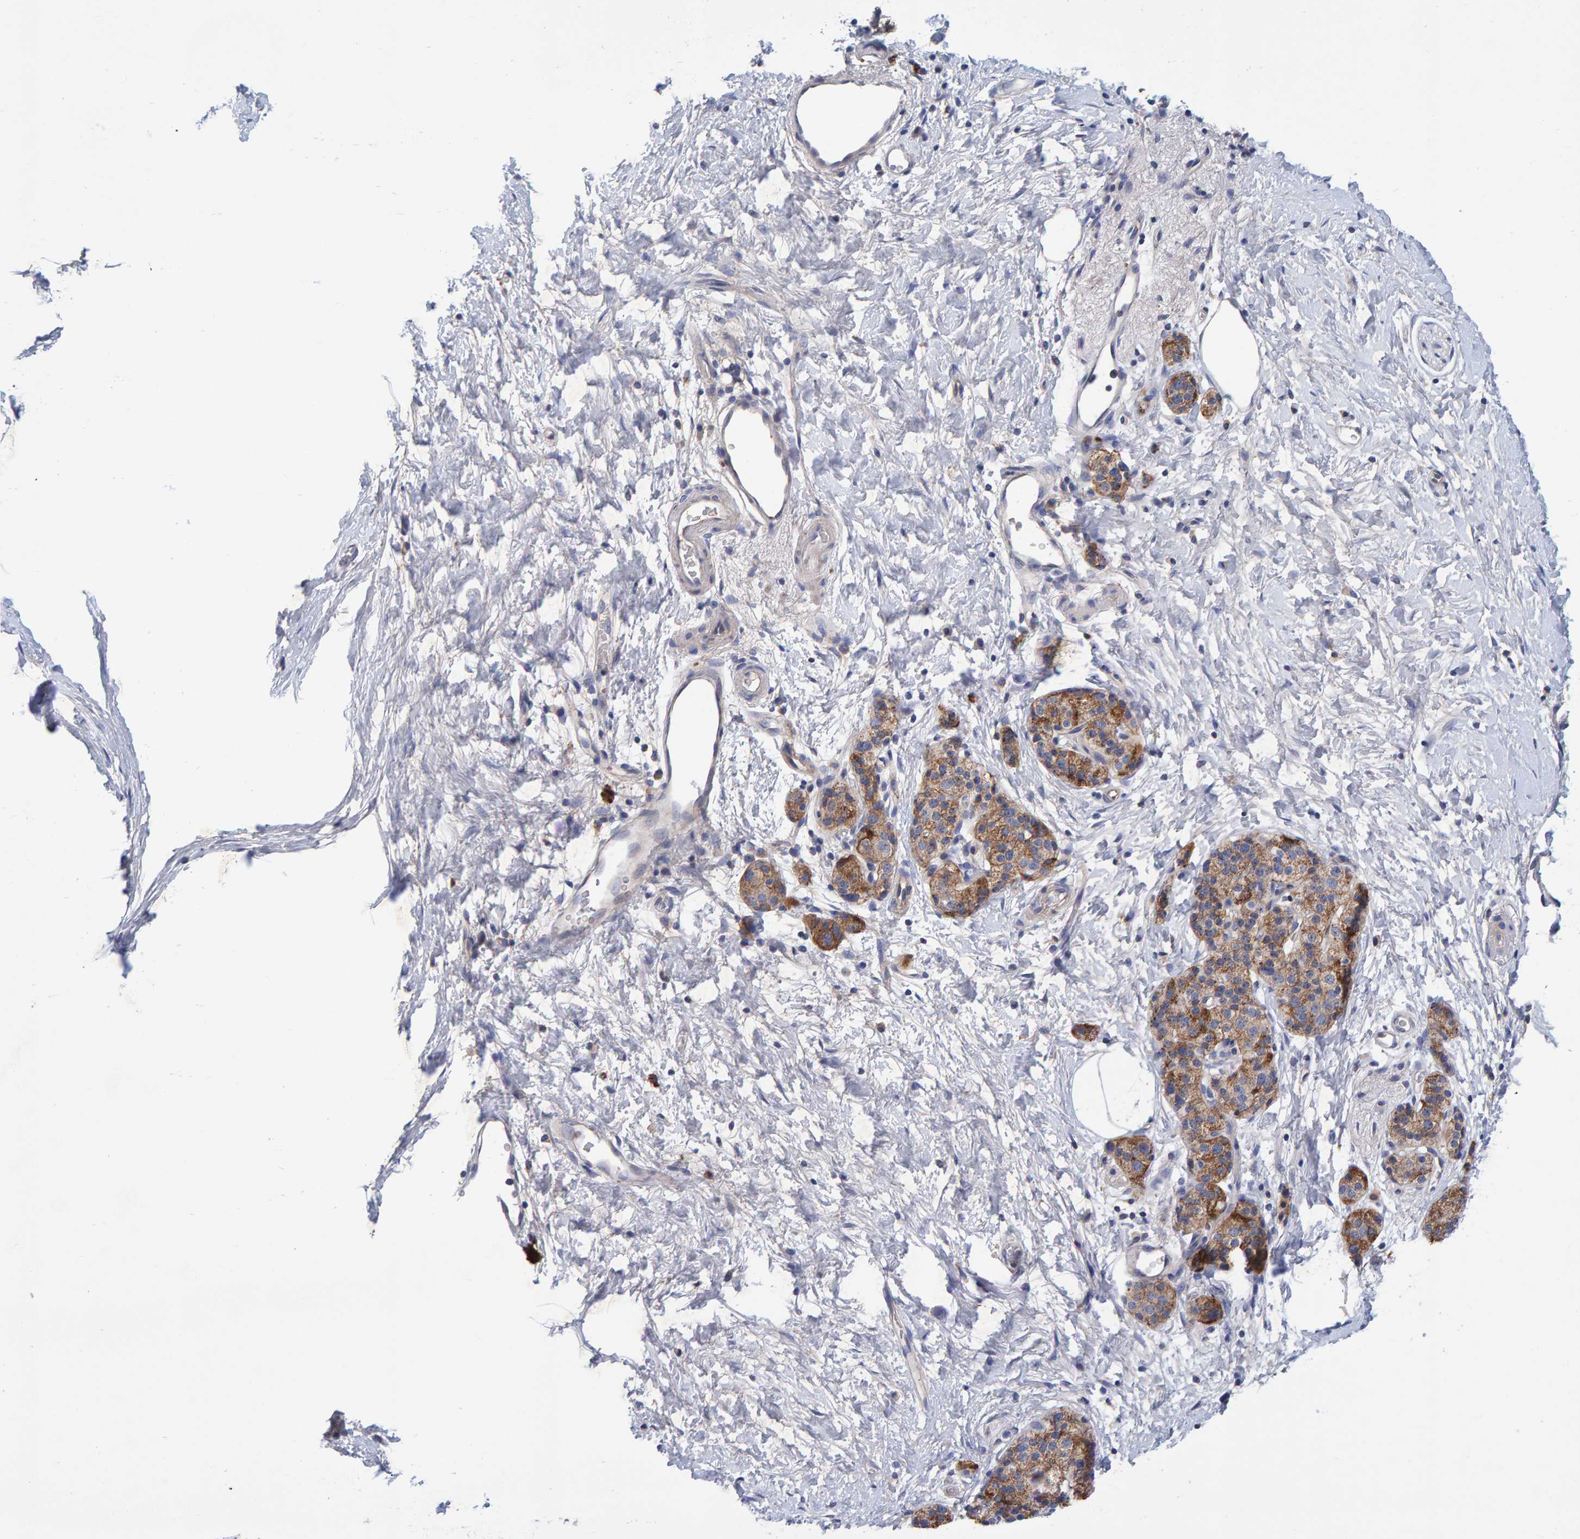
{"staining": {"intensity": "moderate", "quantity": ">75%", "location": "cytoplasmic/membranous"}, "tissue": "pancreatic cancer", "cell_type": "Tumor cells", "image_type": "cancer", "snomed": [{"axis": "morphology", "description": "Adenocarcinoma, NOS"}, {"axis": "topography", "description": "Pancreas"}], "caption": "Pancreatic cancer tissue shows moderate cytoplasmic/membranous expression in approximately >75% of tumor cells", "gene": "EFR3A", "patient": {"sex": "male", "age": 50}}